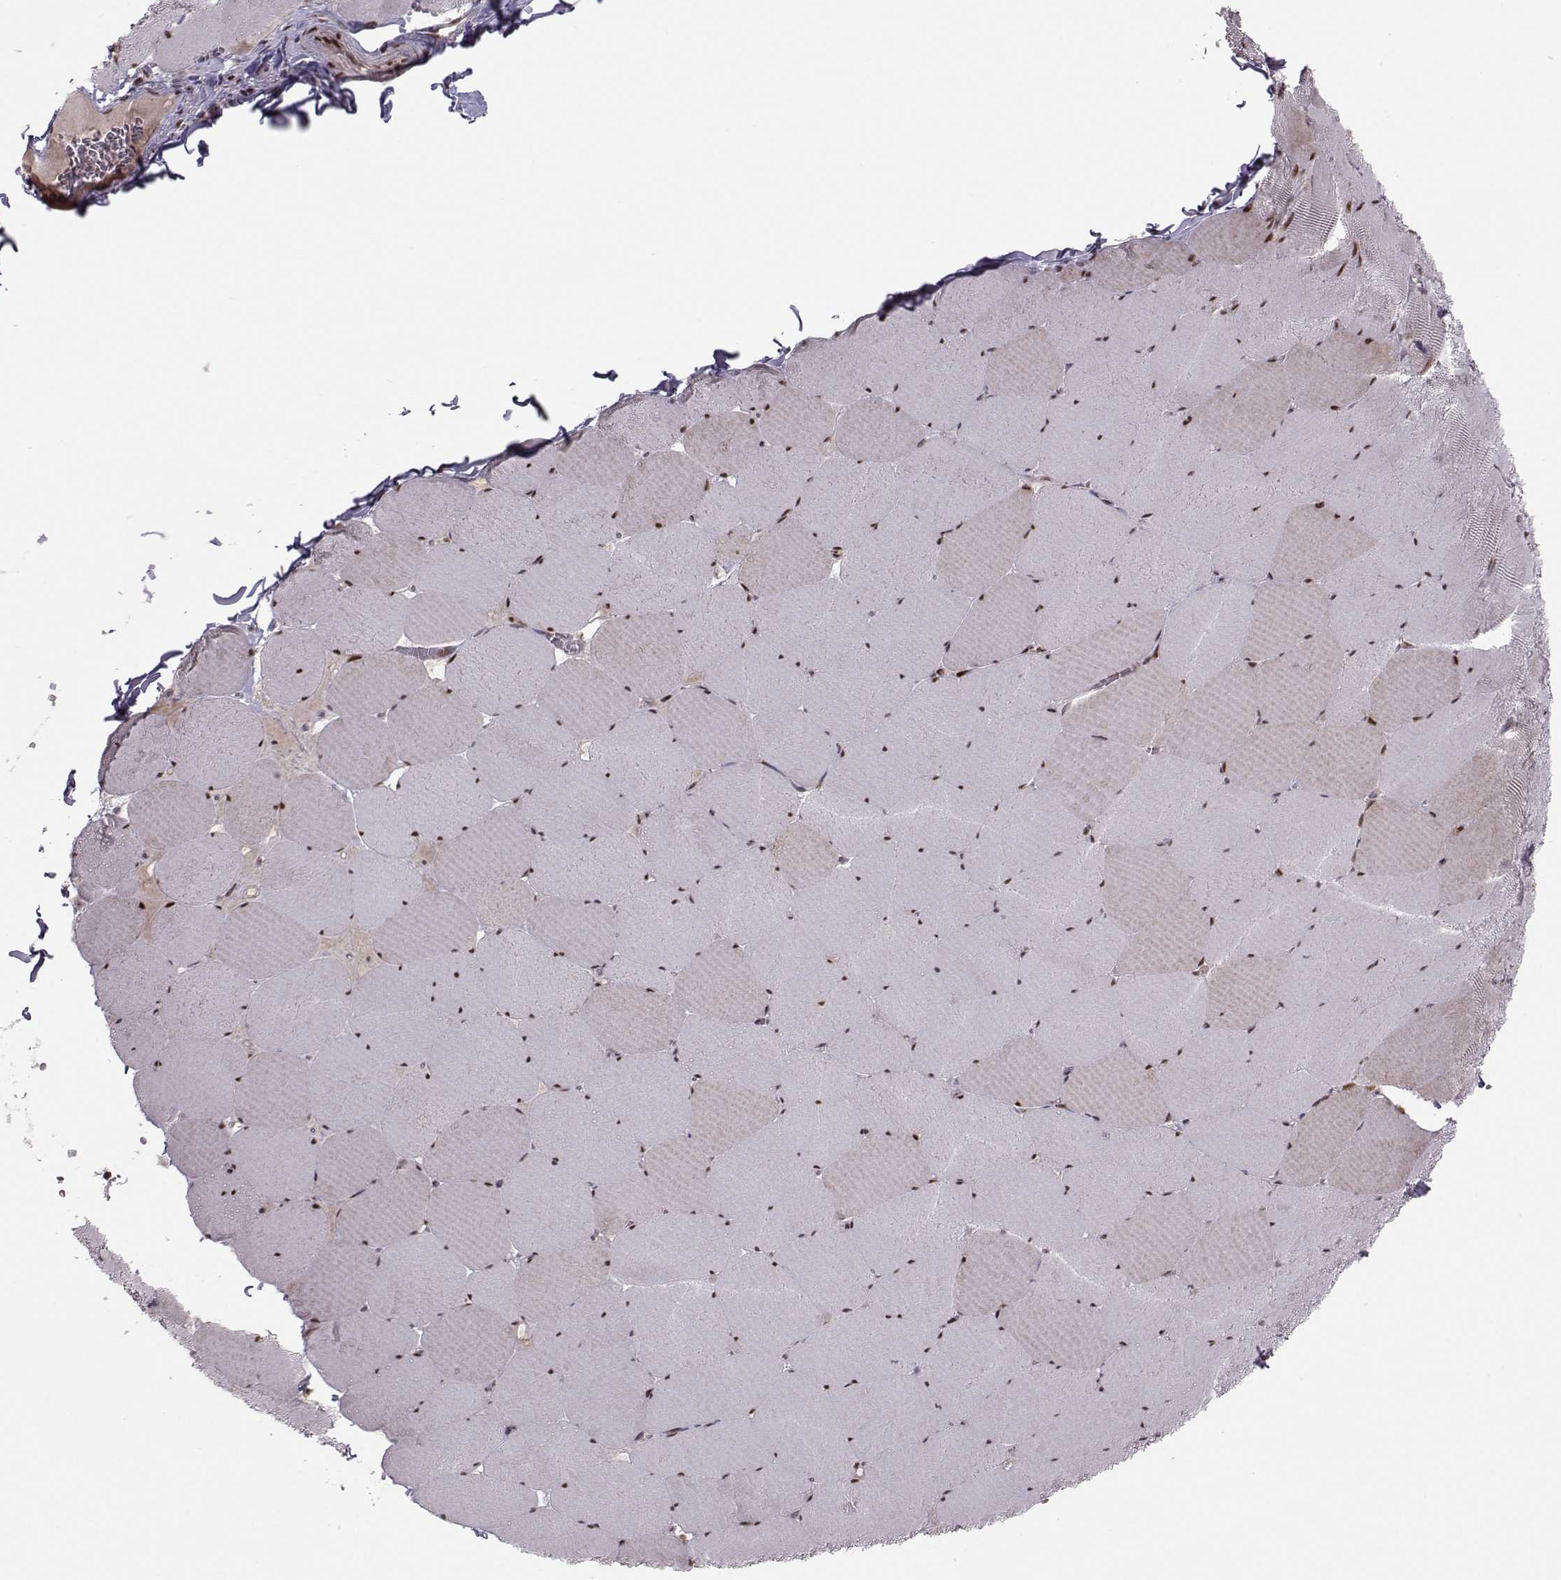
{"staining": {"intensity": "strong", "quantity": "25%-75%", "location": "nuclear"}, "tissue": "skeletal muscle", "cell_type": "Myocytes", "image_type": "normal", "snomed": [{"axis": "morphology", "description": "Normal tissue, NOS"}, {"axis": "morphology", "description": "Malignant melanoma, Metastatic site"}, {"axis": "topography", "description": "Skeletal muscle"}], "caption": "Skeletal muscle stained with IHC reveals strong nuclear staining in about 25%-75% of myocytes.", "gene": "SNAPC2", "patient": {"sex": "male", "age": 50}}